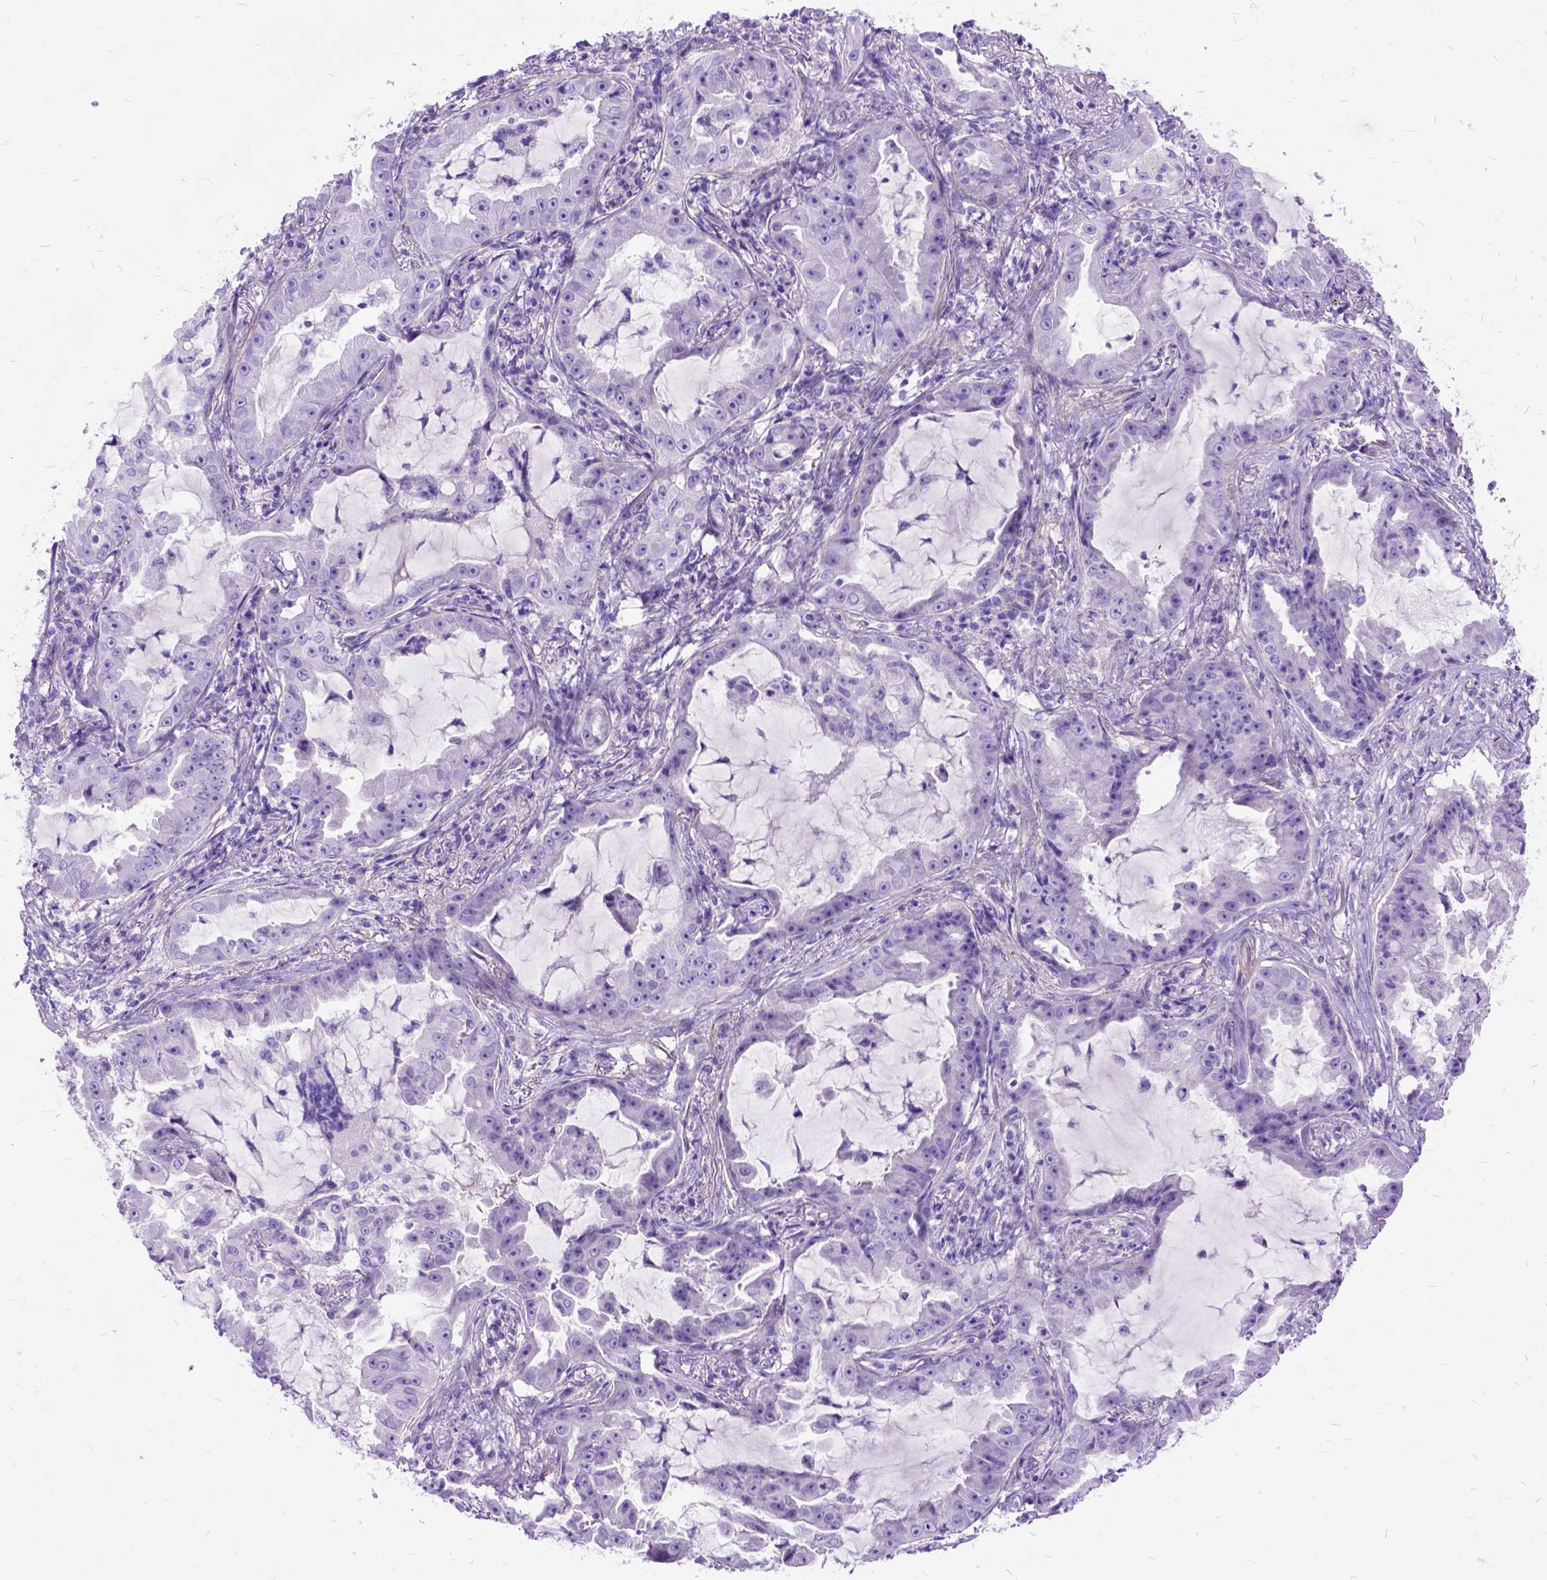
{"staining": {"intensity": "negative", "quantity": "none", "location": "none"}, "tissue": "lung cancer", "cell_type": "Tumor cells", "image_type": "cancer", "snomed": [{"axis": "morphology", "description": "Adenocarcinoma, NOS"}, {"axis": "topography", "description": "Lung"}], "caption": "Lung cancer was stained to show a protein in brown. There is no significant expression in tumor cells.", "gene": "ARL9", "patient": {"sex": "female", "age": 52}}